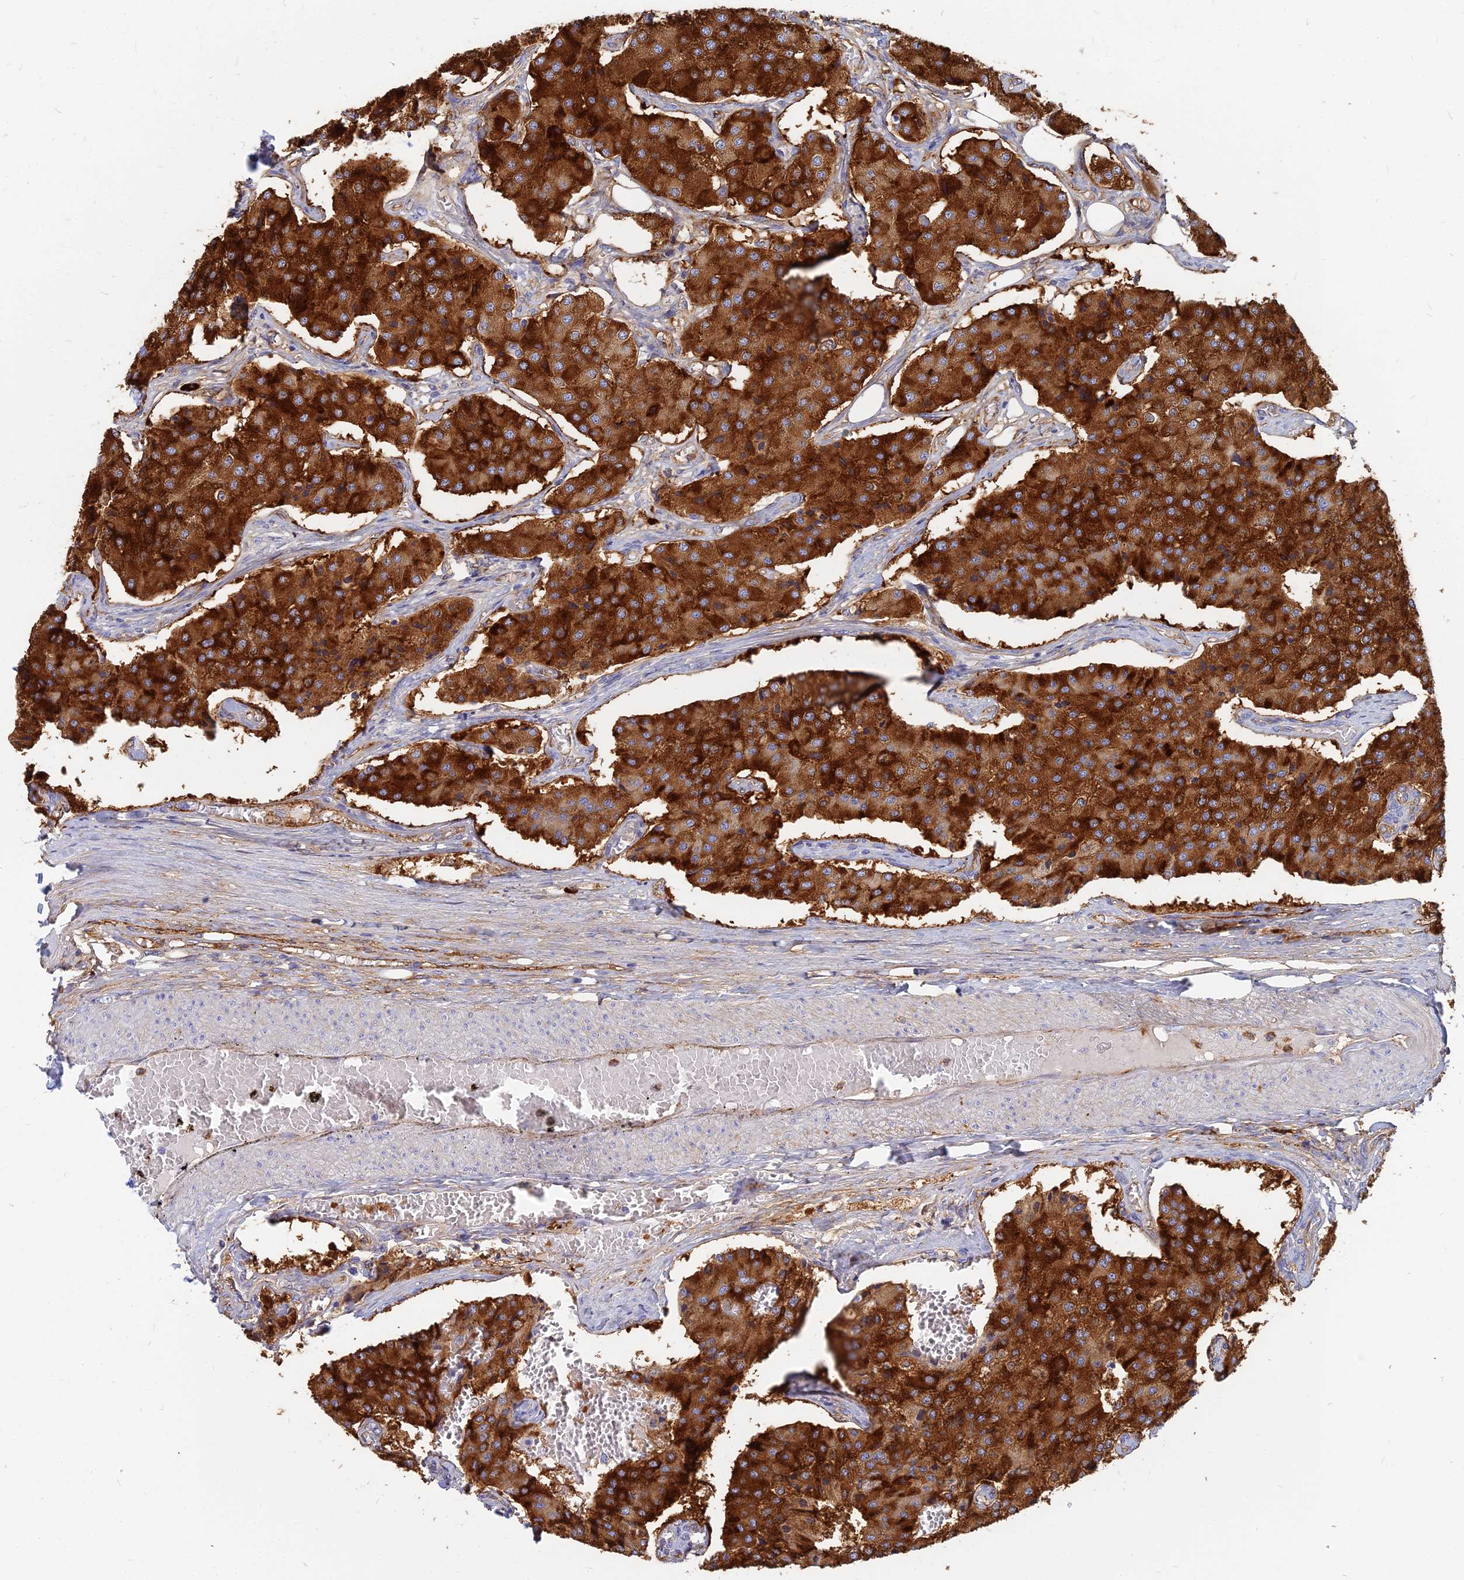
{"staining": {"intensity": "strong", "quantity": ">75%", "location": "cytoplasmic/membranous"}, "tissue": "carcinoid", "cell_type": "Tumor cells", "image_type": "cancer", "snomed": [{"axis": "morphology", "description": "Carcinoid, malignant, NOS"}, {"axis": "topography", "description": "Colon"}], "caption": "IHC micrograph of carcinoid stained for a protein (brown), which displays high levels of strong cytoplasmic/membranous staining in approximately >75% of tumor cells.", "gene": "VAT1", "patient": {"sex": "female", "age": 52}}